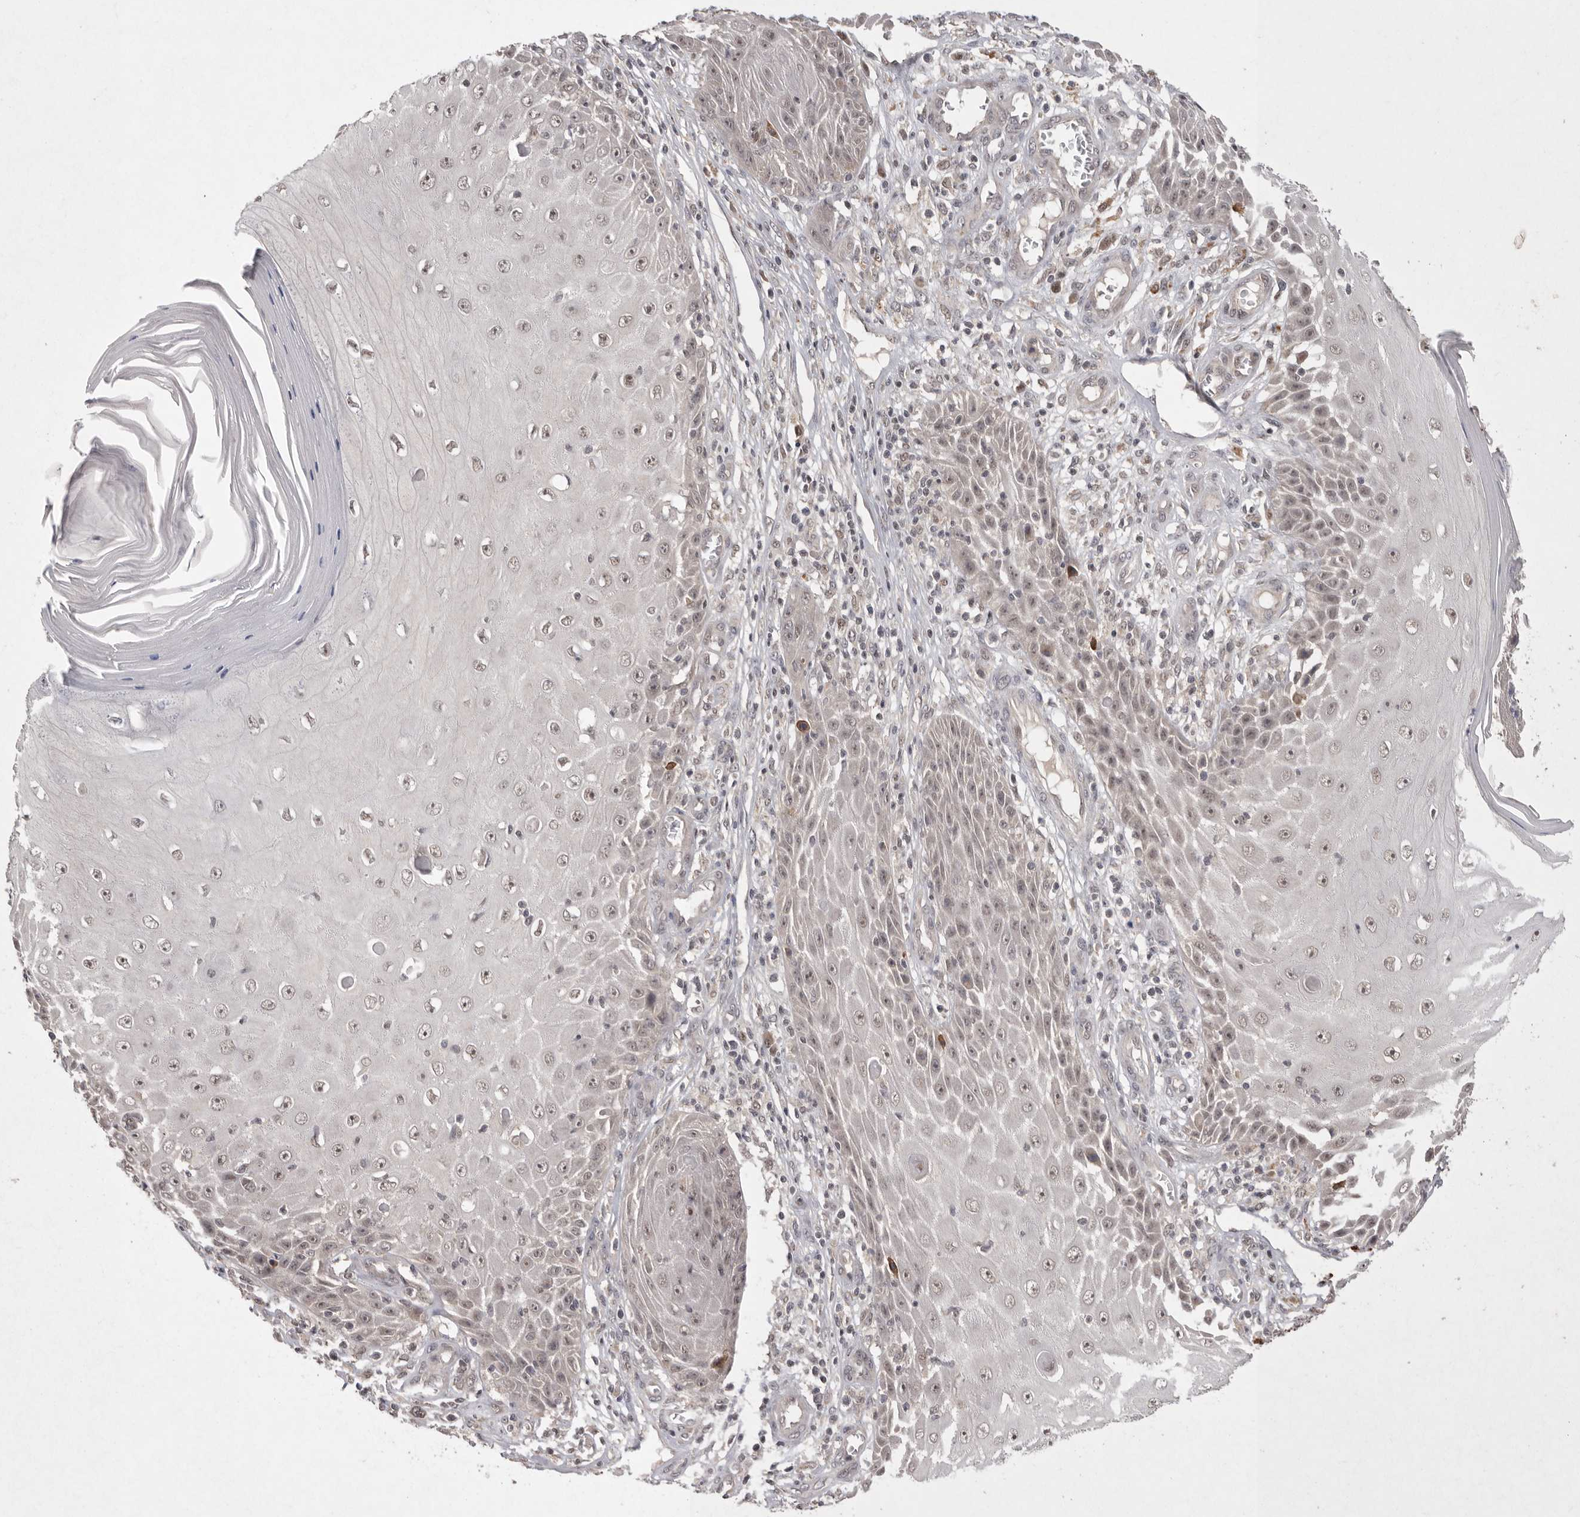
{"staining": {"intensity": "weak", "quantity": ">75%", "location": "nuclear"}, "tissue": "skin cancer", "cell_type": "Tumor cells", "image_type": "cancer", "snomed": [{"axis": "morphology", "description": "Squamous cell carcinoma, NOS"}, {"axis": "topography", "description": "Skin"}], "caption": "Brown immunohistochemical staining in human skin cancer (squamous cell carcinoma) displays weak nuclear expression in approximately >75% of tumor cells. (DAB (3,3'-diaminobenzidine) IHC, brown staining for protein, blue staining for nuclei).", "gene": "HUS1", "patient": {"sex": "female", "age": 73}}